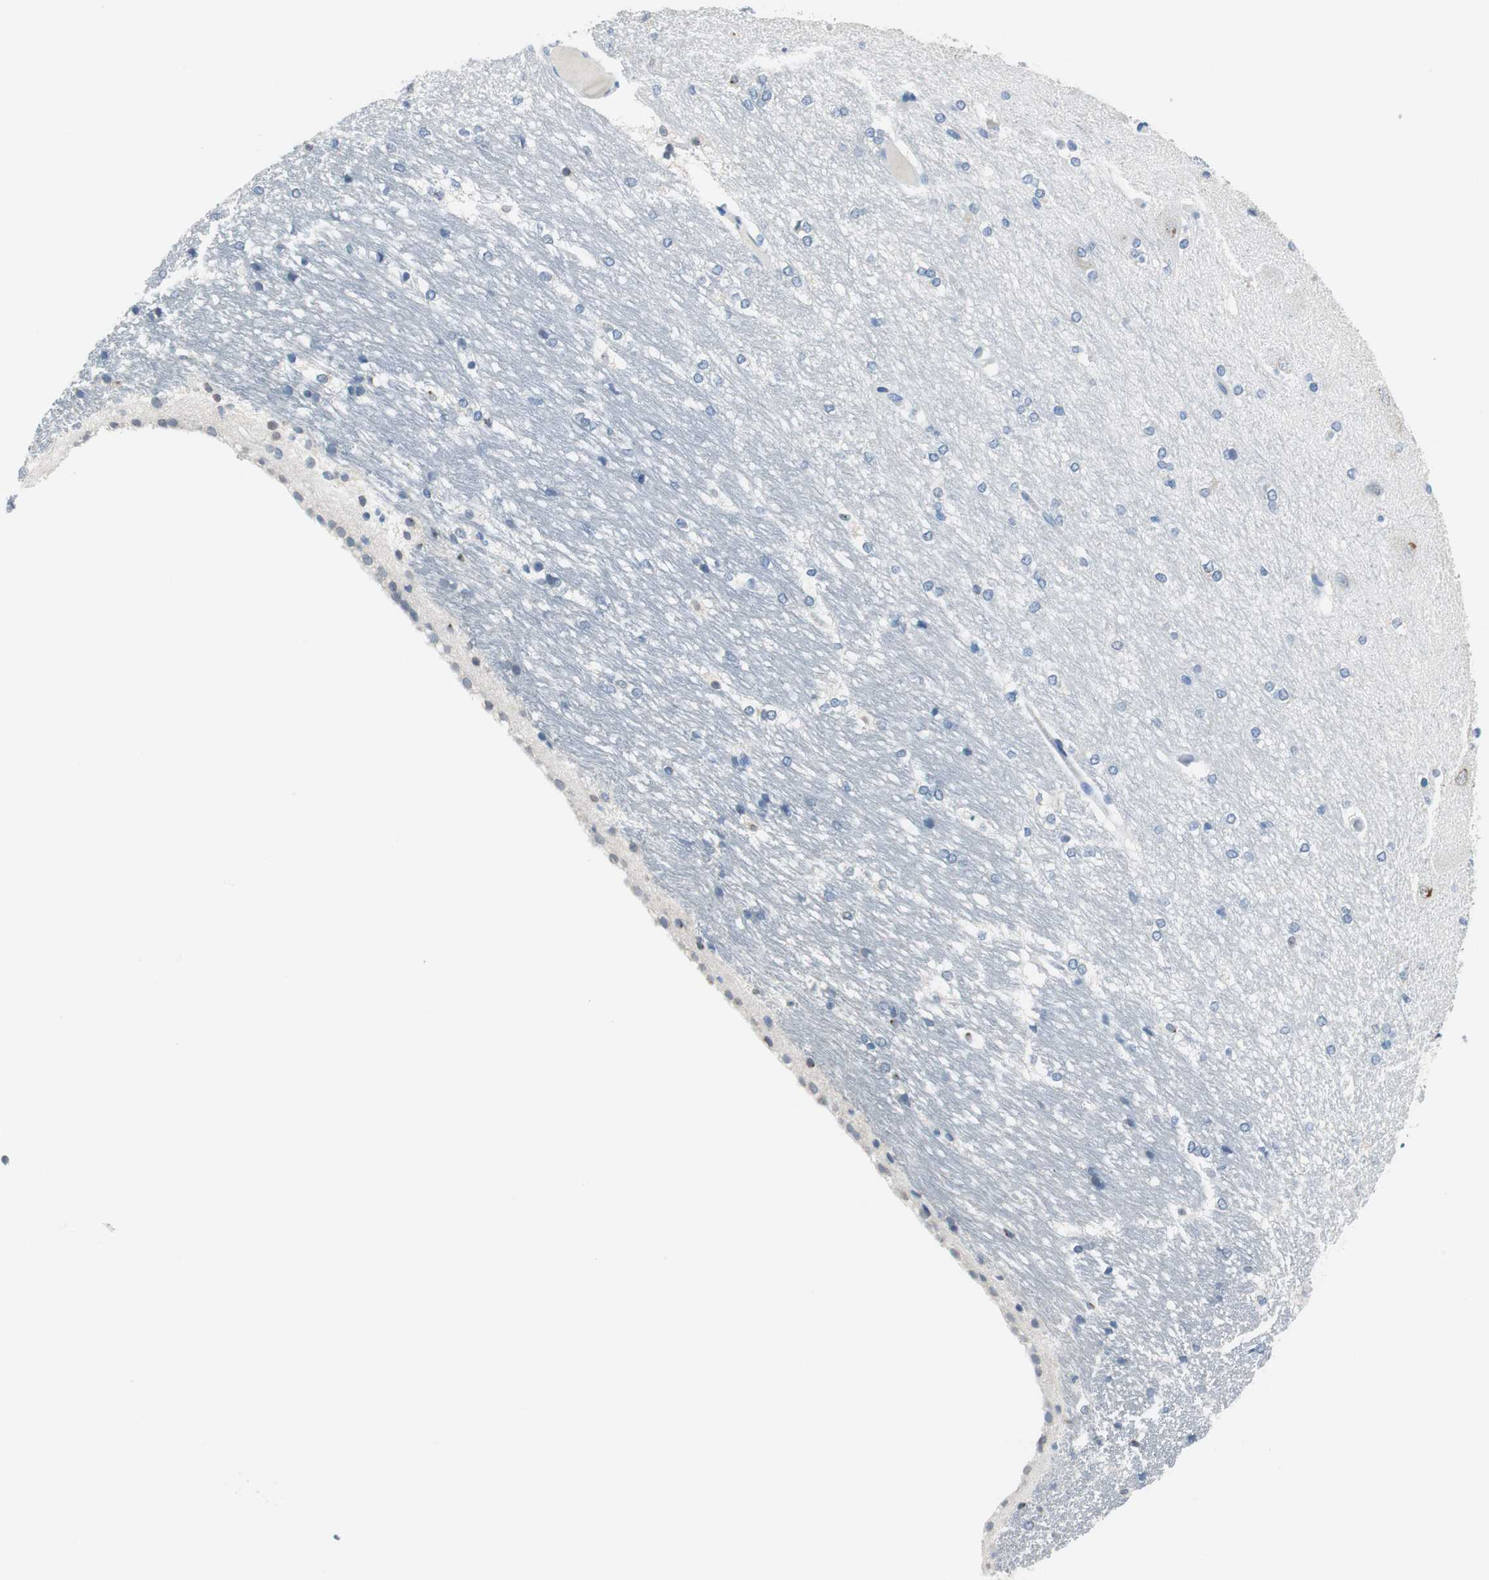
{"staining": {"intensity": "negative", "quantity": "none", "location": "none"}, "tissue": "hippocampus", "cell_type": "Glial cells", "image_type": "normal", "snomed": [{"axis": "morphology", "description": "Normal tissue, NOS"}, {"axis": "topography", "description": "Hippocampus"}], "caption": "Hippocampus stained for a protein using immunohistochemistry shows no expression glial cells.", "gene": "MUC7", "patient": {"sex": "female", "age": 19}}